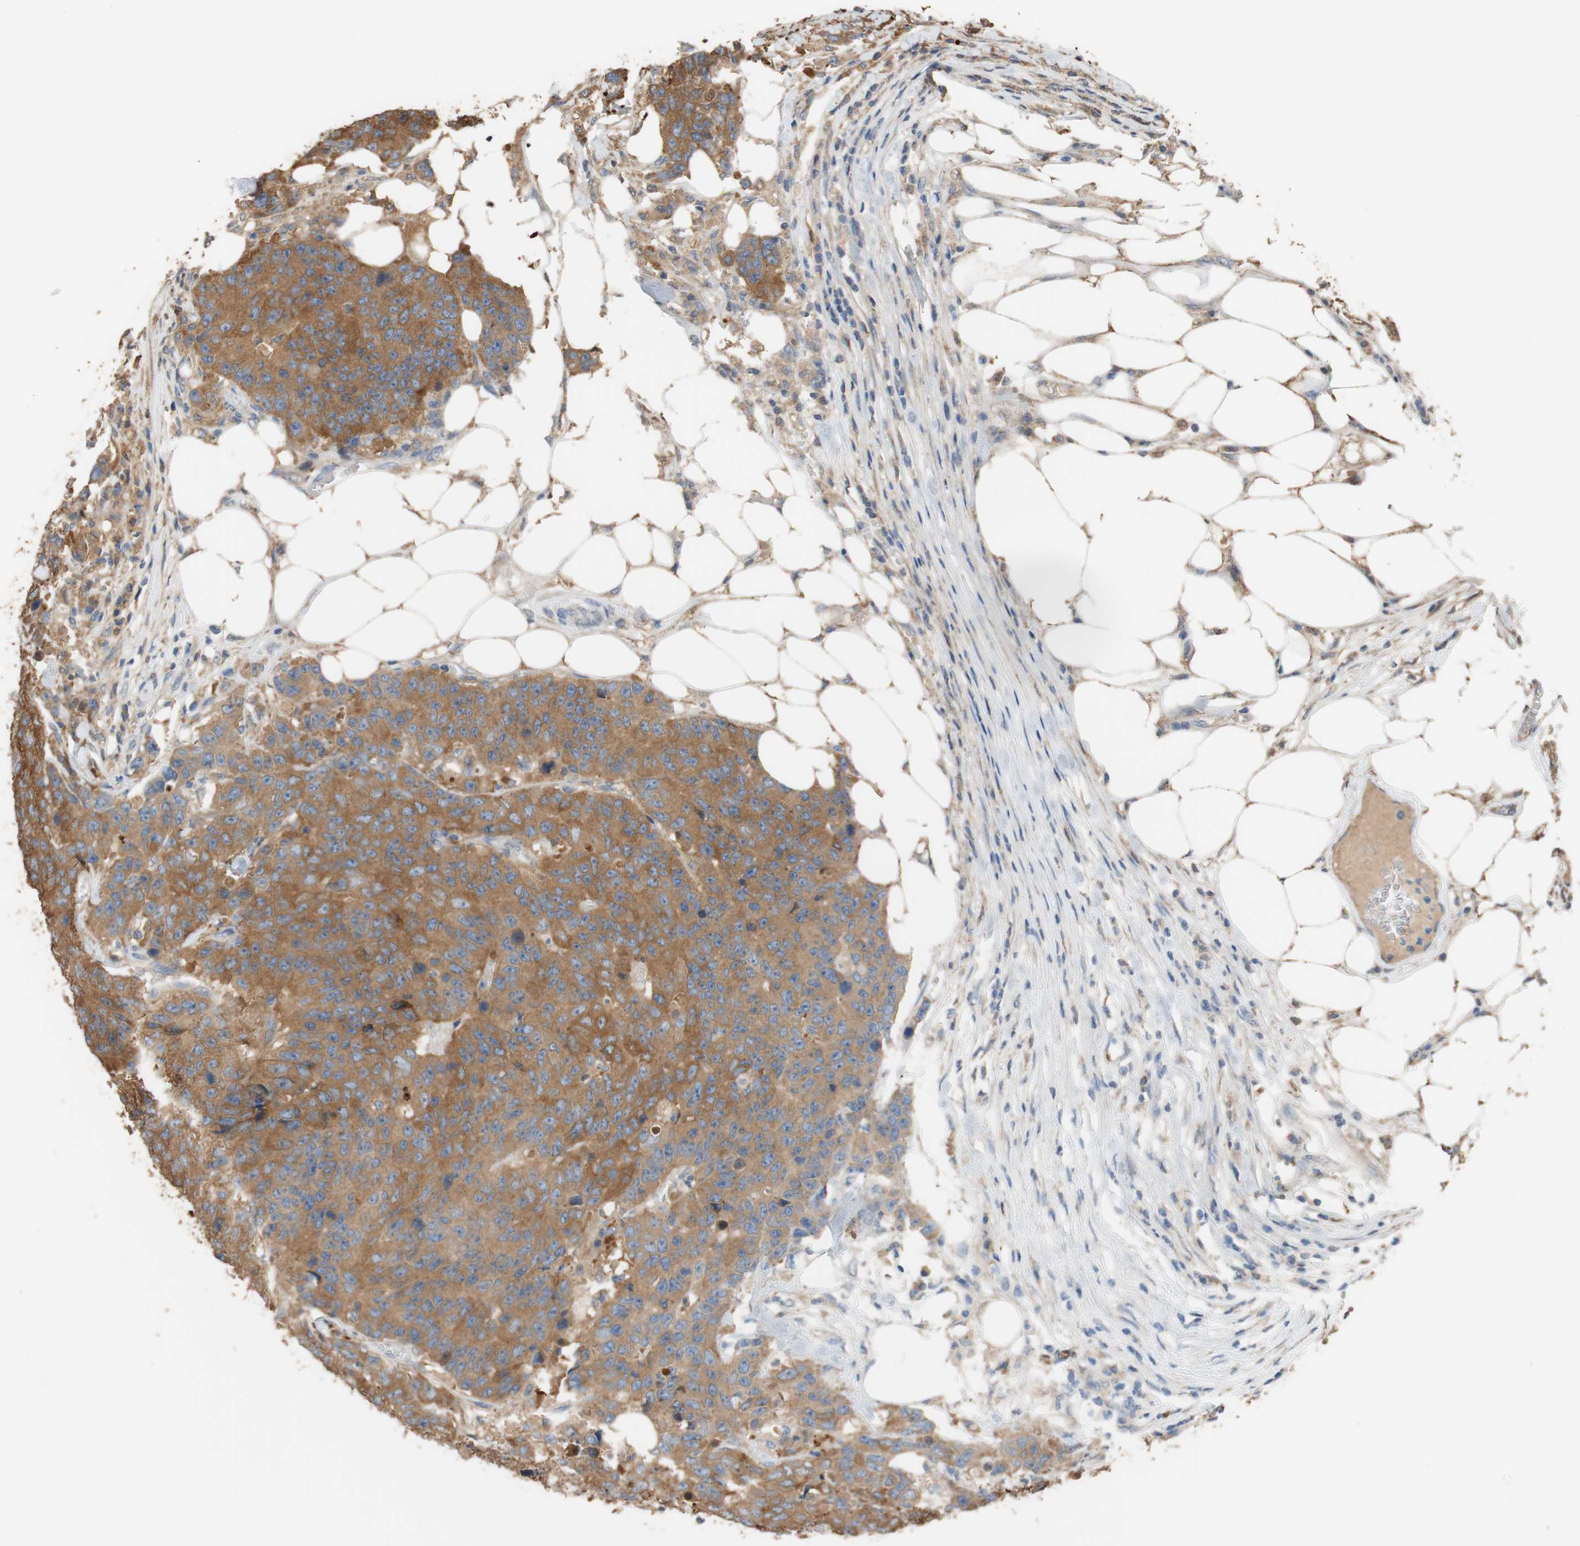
{"staining": {"intensity": "strong", "quantity": "25%-75%", "location": "cytoplasmic/membranous"}, "tissue": "colorectal cancer", "cell_type": "Tumor cells", "image_type": "cancer", "snomed": [{"axis": "morphology", "description": "Adenocarcinoma, NOS"}, {"axis": "topography", "description": "Colon"}], "caption": "This is a histology image of IHC staining of colorectal adenocarcinoma, which shows strong positivity in the cytoplasmic/membranous of tumor cells.", "gene": "ALDH1A2", "patient": {"sex": "female", "age": 86}}